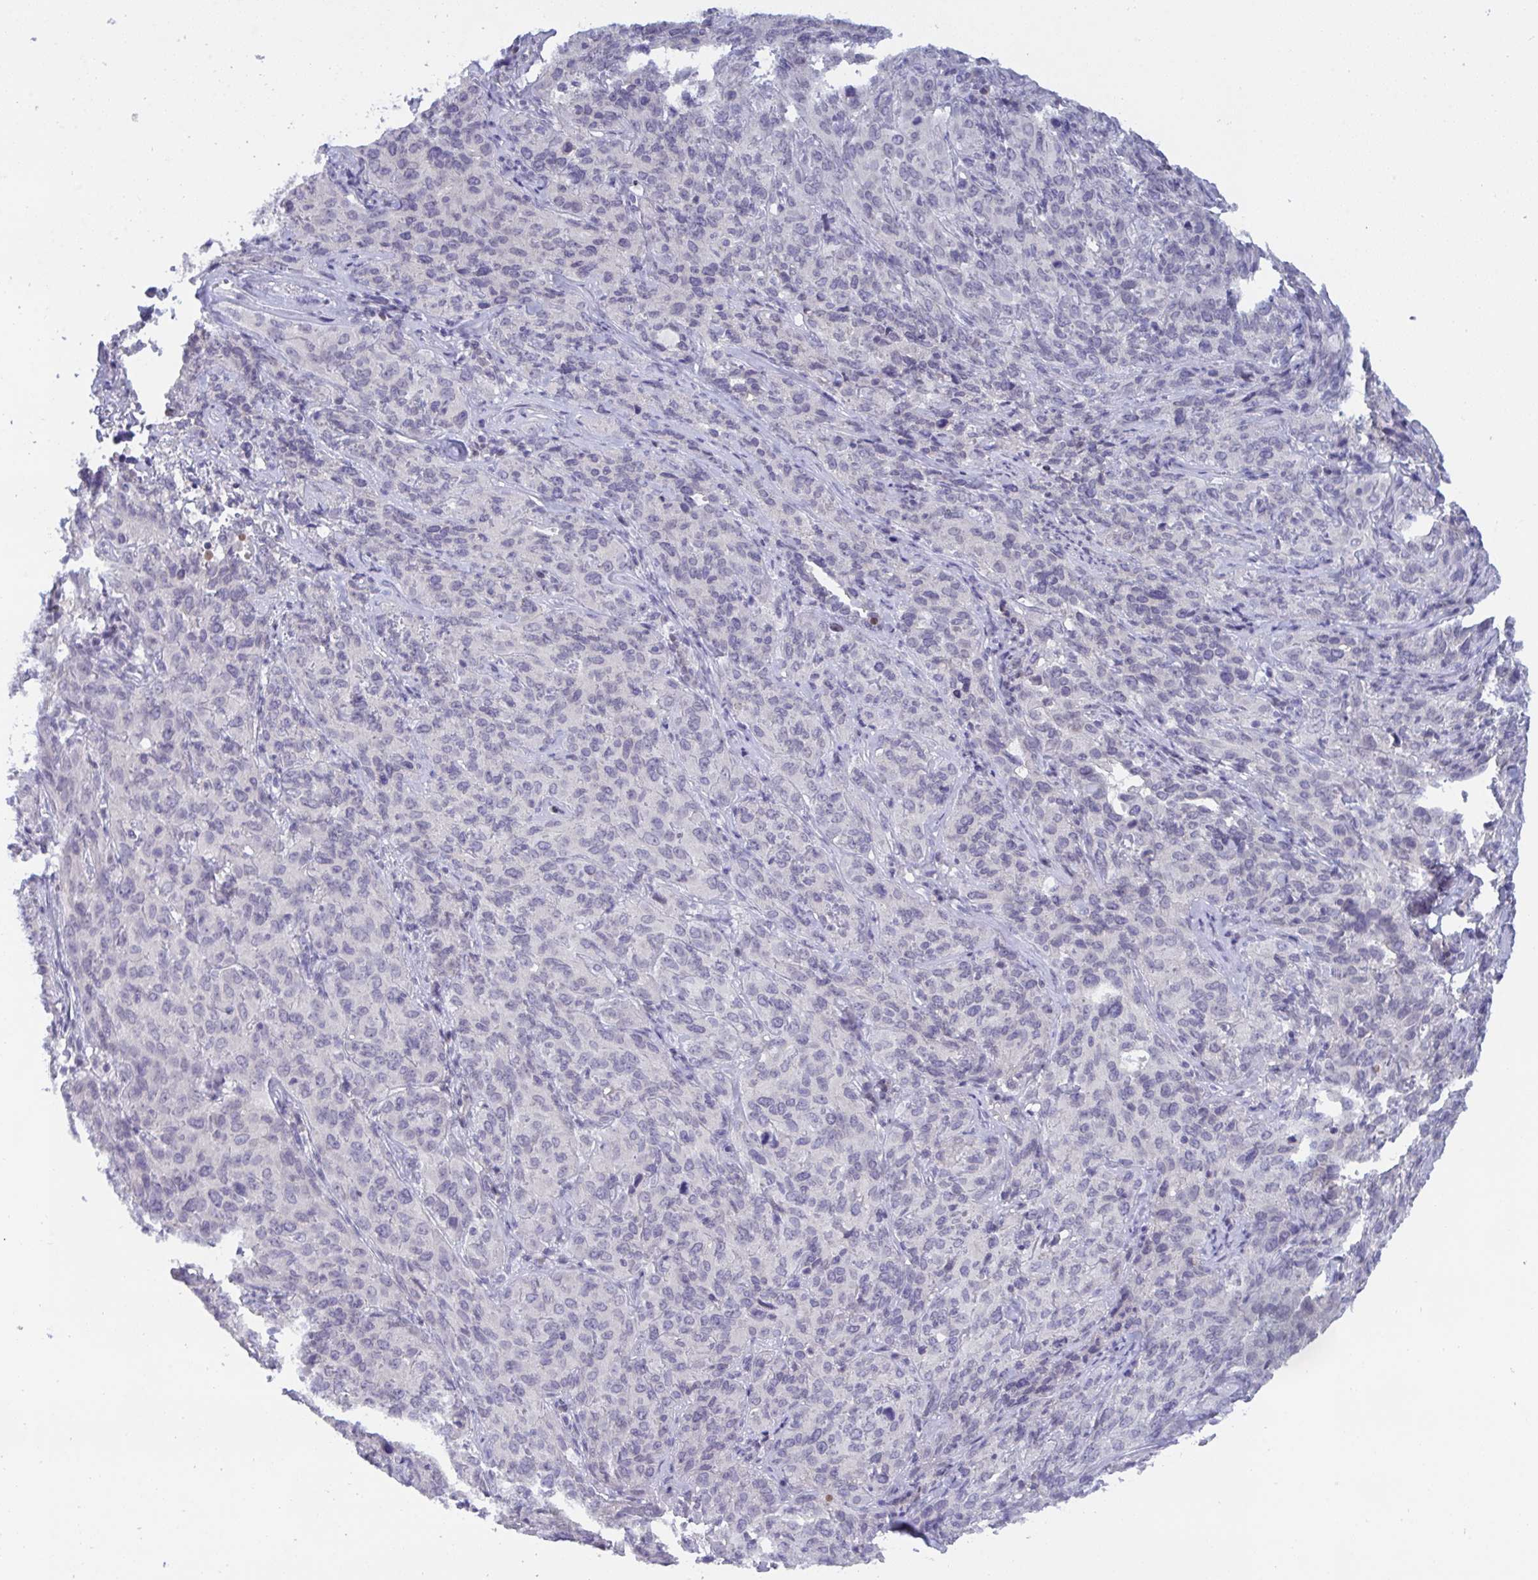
{"staining": {"intensity": "negative", "quantity": "none", "location": "none"}, "tissue": "cervical cancer", "cell_type": "Tumor cells", "image_type": "cancer", "snomed": [{"axis": "morphology", "description": "Squamous cell carcinoma, NOS"}, {"axis": "topography", "description": "Cervix"}], "caption": "High magnification brightfield microscopy of cervical squamous cell carcinoma stained with DAB (3,3'-diaminobenzidine) (brown) and counterstained with hematoxylin (blue): tumor cells show no significant expression.", "gene": "BMAL2", "patient": {"sex": "female", "age": 51}}